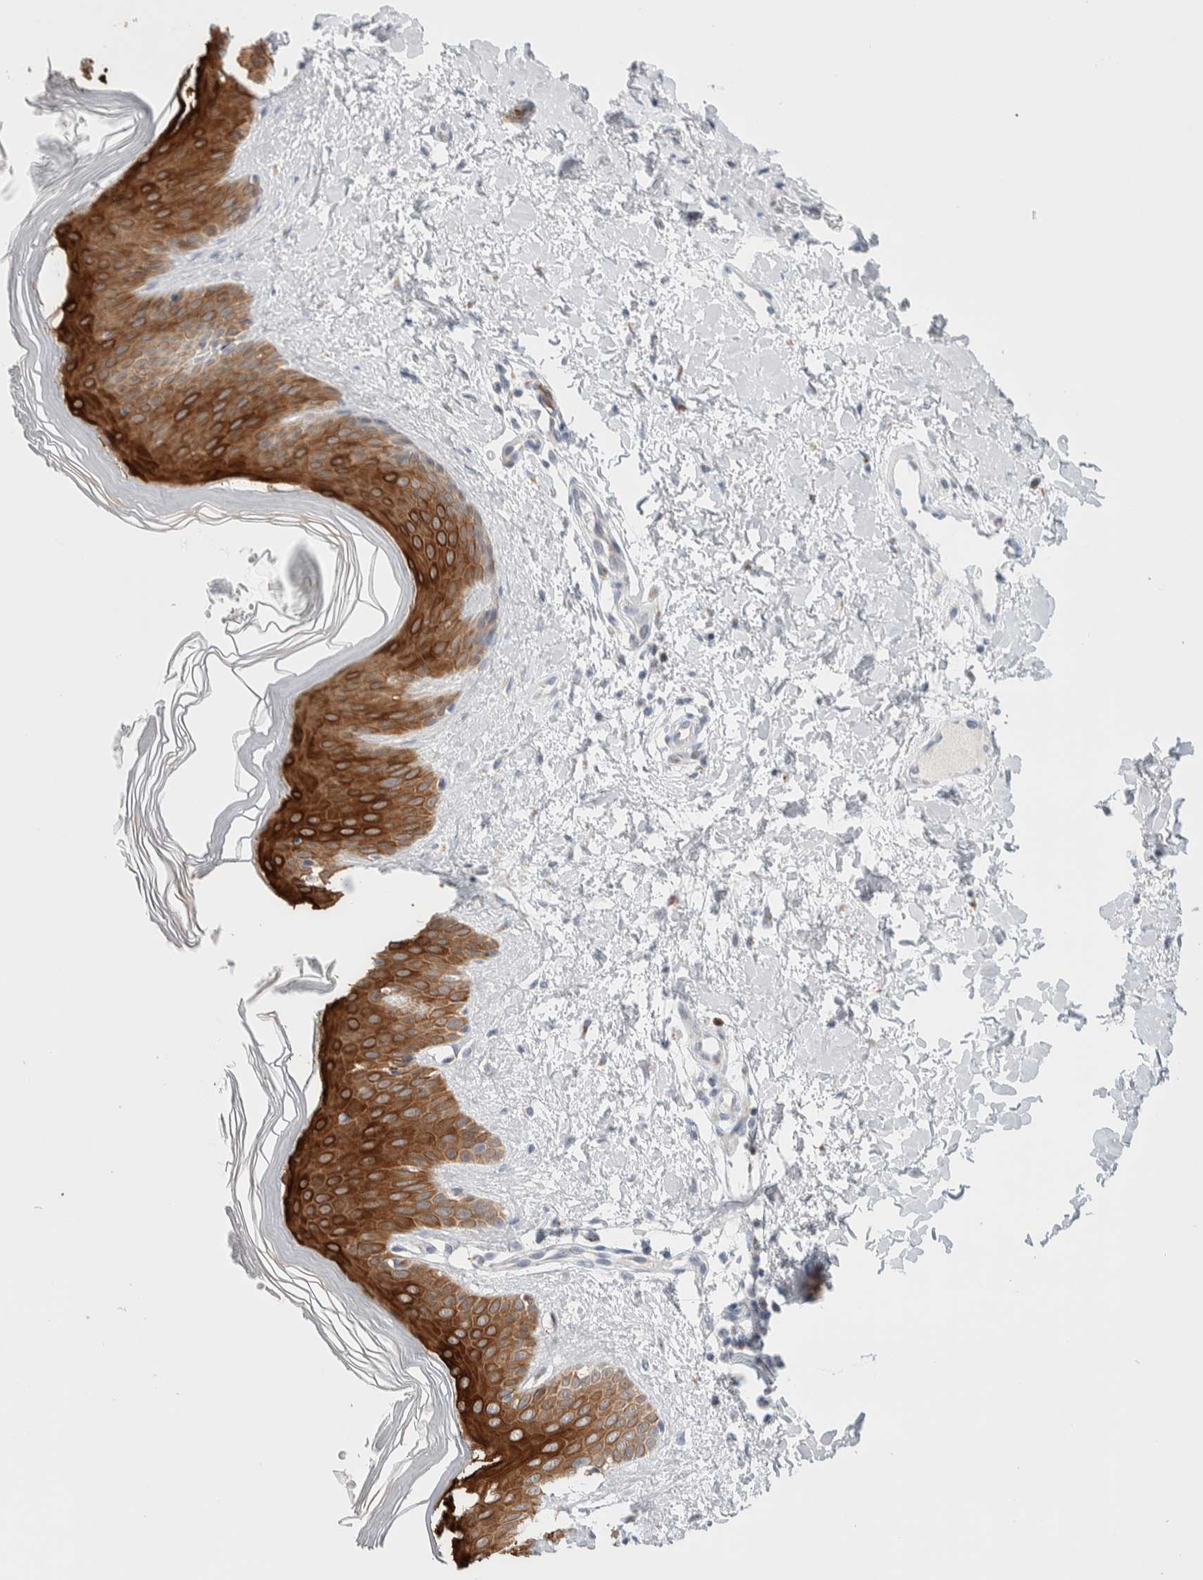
{"staining": {"intensity": "negative", "quantity": "none", "location": "none"}, "tissue": "skin", "cell_type": "Fibroblasts", "image_type": "normal", "snomed": [{"axis": "morphology", "description": "Normal tissue, NOS"}, {"axis": "morphology", "description": "Malignant melanoma, Metastatic site"}, {"axis": "topography", "description": "Skin"}], "caption": "IHC histopathology image of benign human skin stained for a protein (brown), which shows no positivity in fibroblasts.", "gene": "C1orf112", "patient": {"sex": "male", "age": 41}}